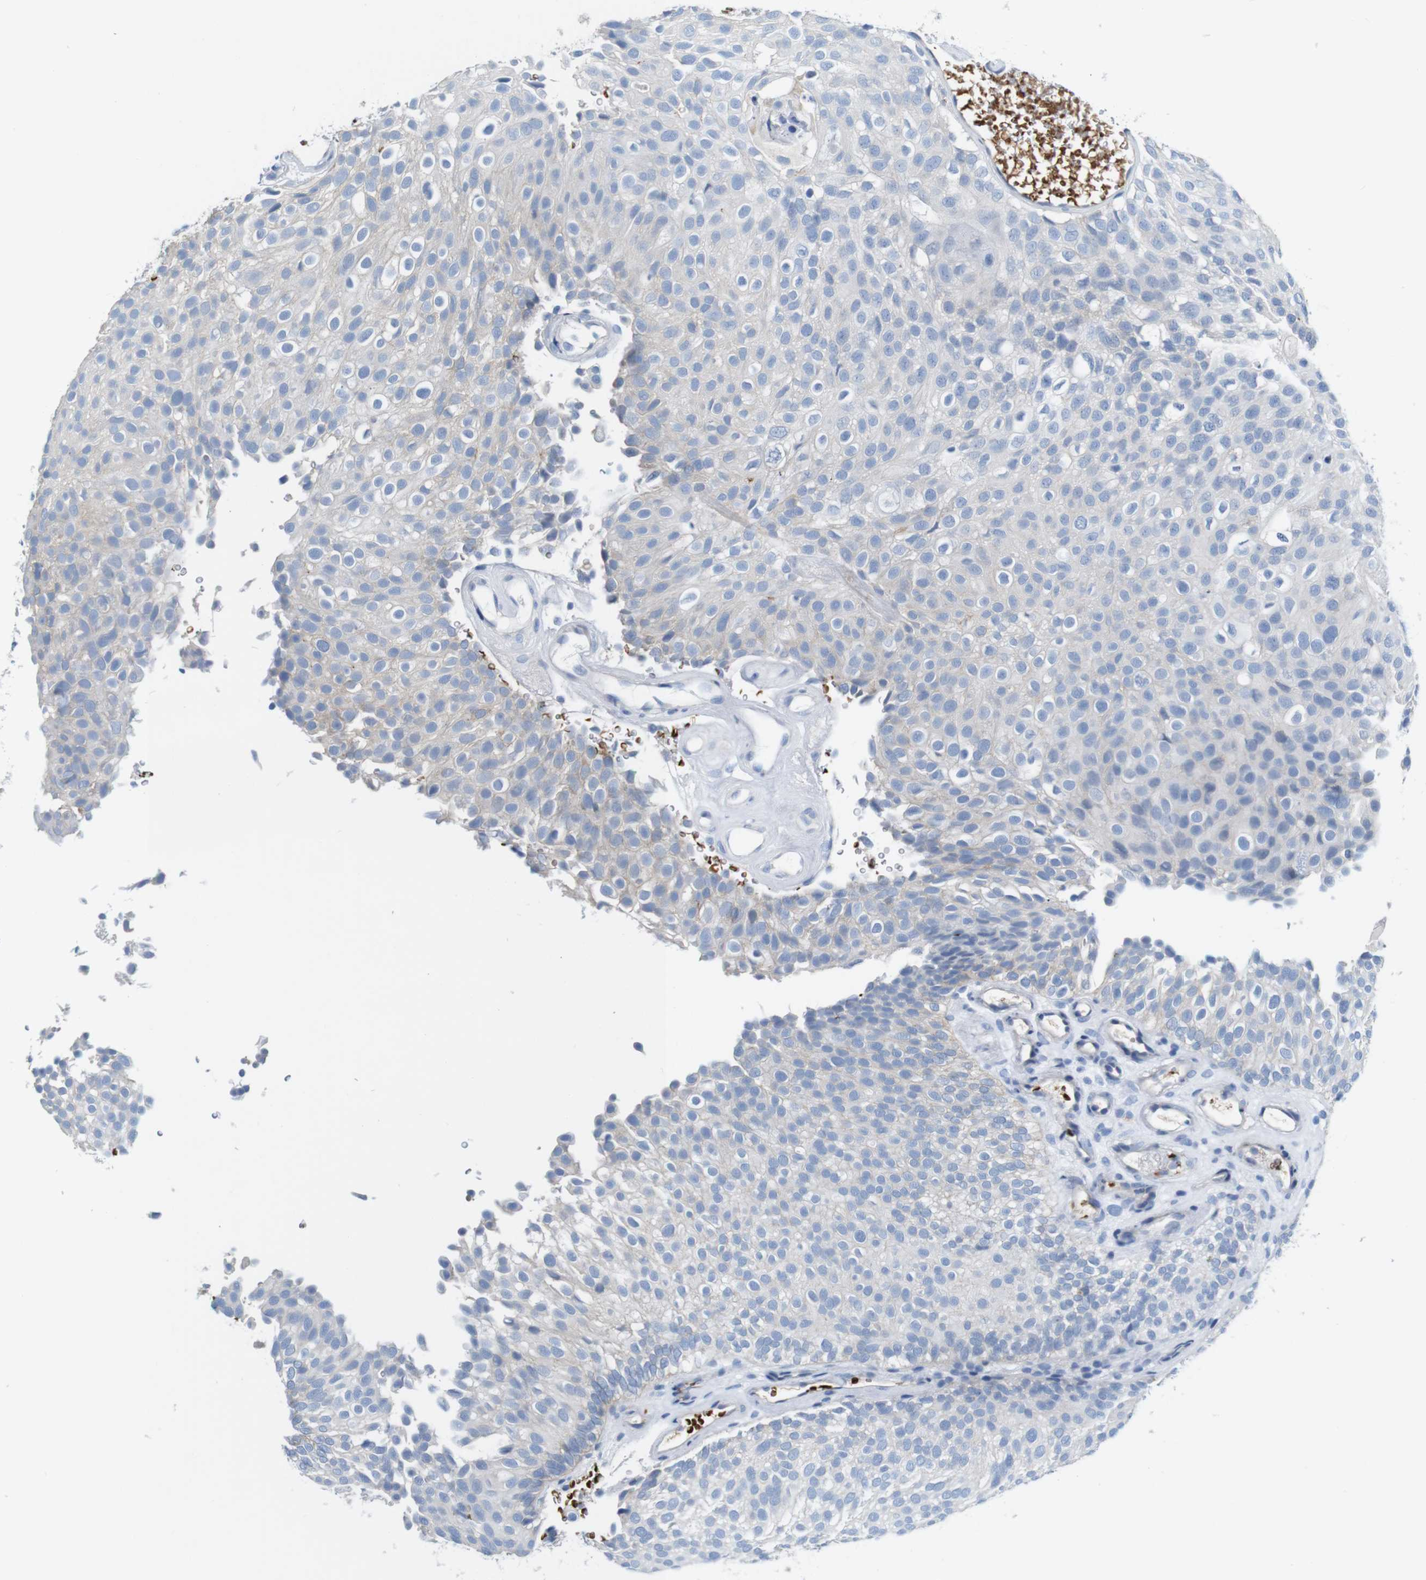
{"staining": {"intensity": "negative", "quantity": "none", "location": "none"}, "tissue": "urothelial cancer", "cell_type": "Tumor cells", "image_type": "cancer", "snomed": [{"axis": "morphology", "description": "Urothelial carcinoma, Low grade"}, {"axis": "topography", "description": "Urinary bladder"}], "caption": "Urothelial cancer was stained to show a protein in brown. There is no significant staining in tumor cells.", "gene": "IGSF8", "patient": {"sex": "male", "age": 78}}